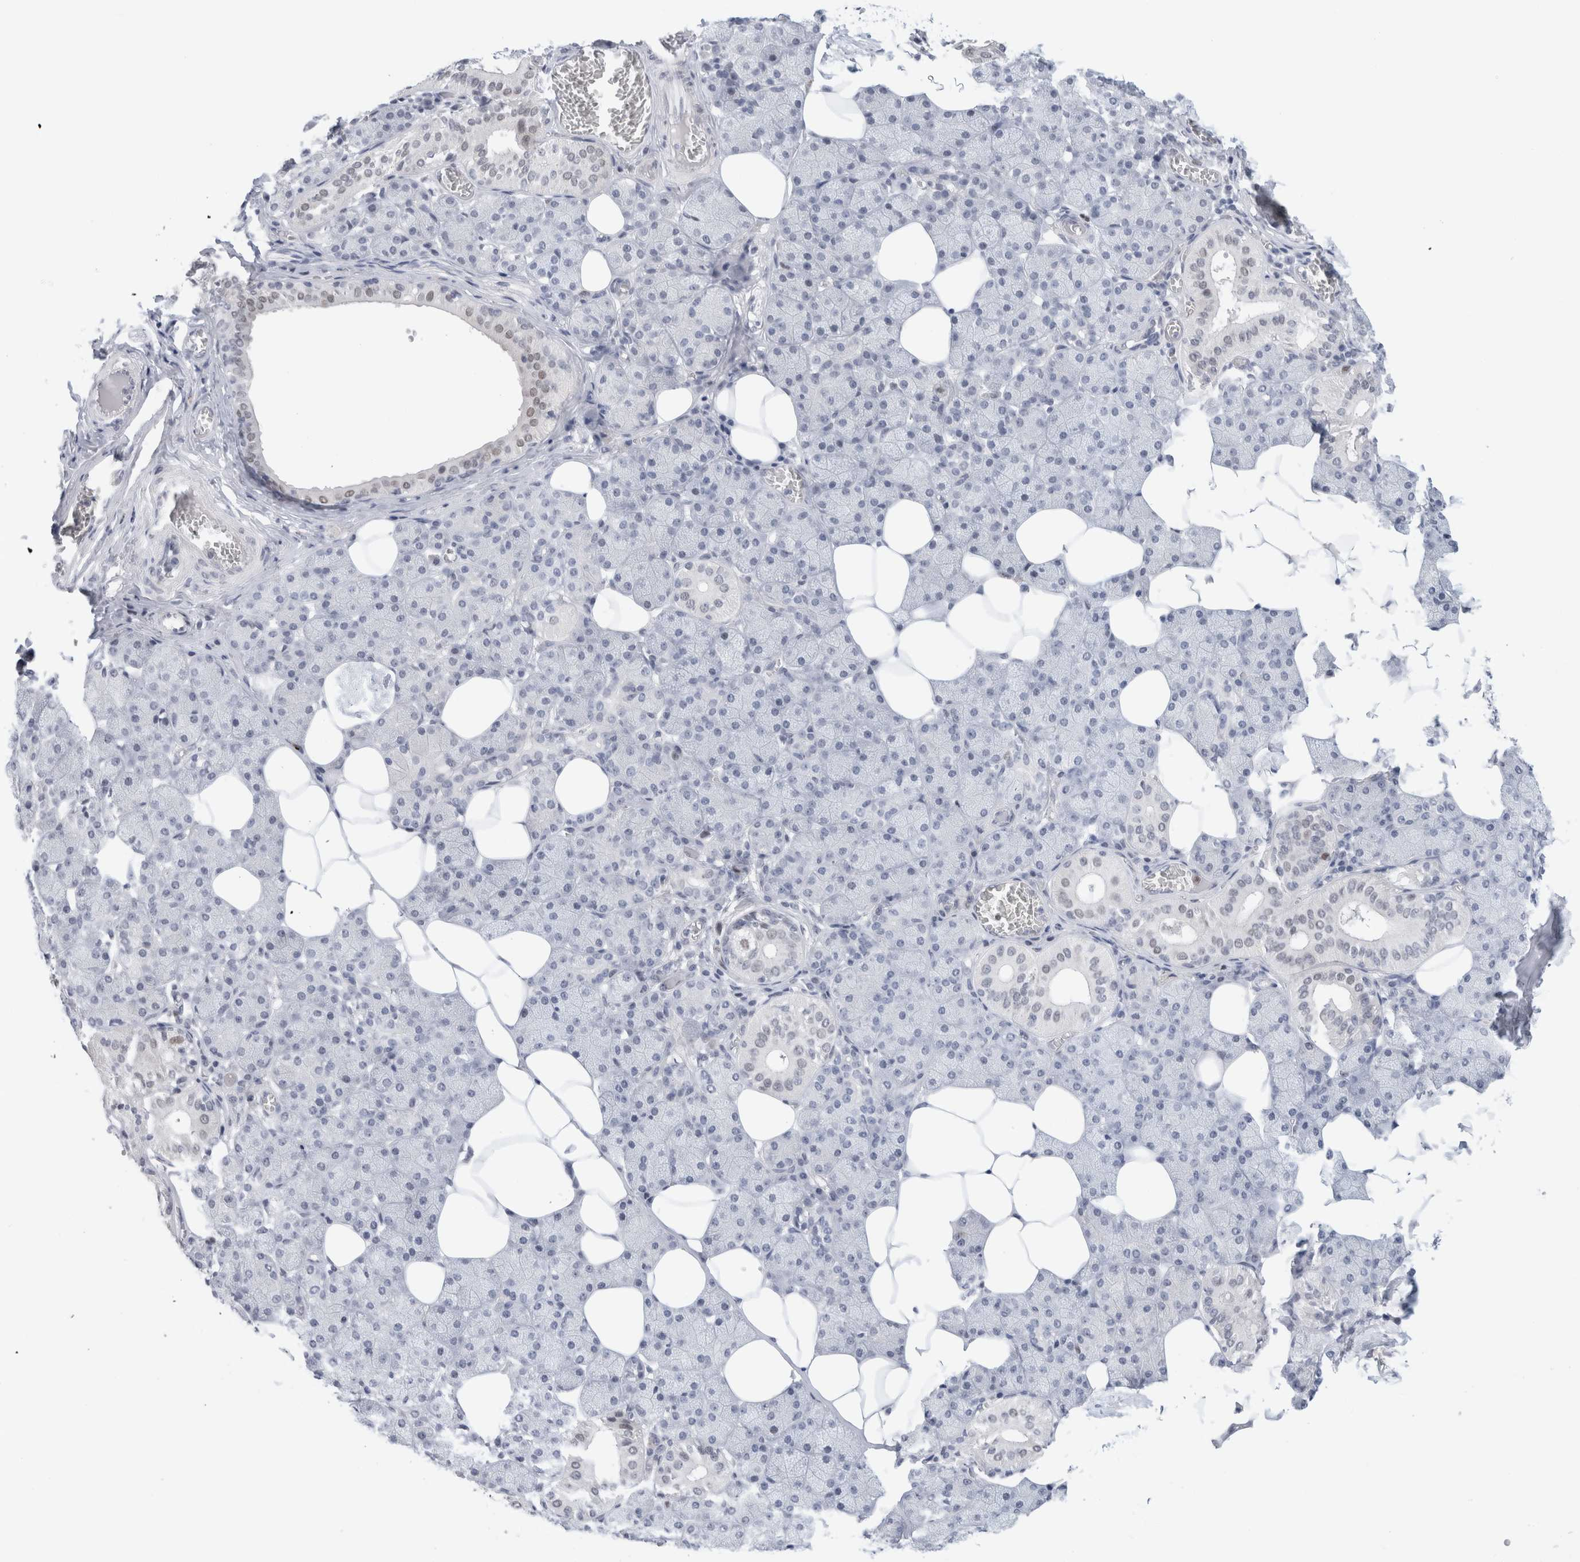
{"staining": {"intensity": "negative", "quantity": "none", "location": "none"}, "tissue": "salivary gland", "cell_type": "Glandular cells", "image_type": "normal", "snomed": [{"axis": "morphology", "description": "Normal tissue, NOS"}, {"axis": "topography", "description": "Salivary gland"}], "caption": "An image of salivary gland stained for a protein exhibits no brown staining in glandular cells.", "gene": "KNL1", "patient": {"sex": "female", "age": 33}}